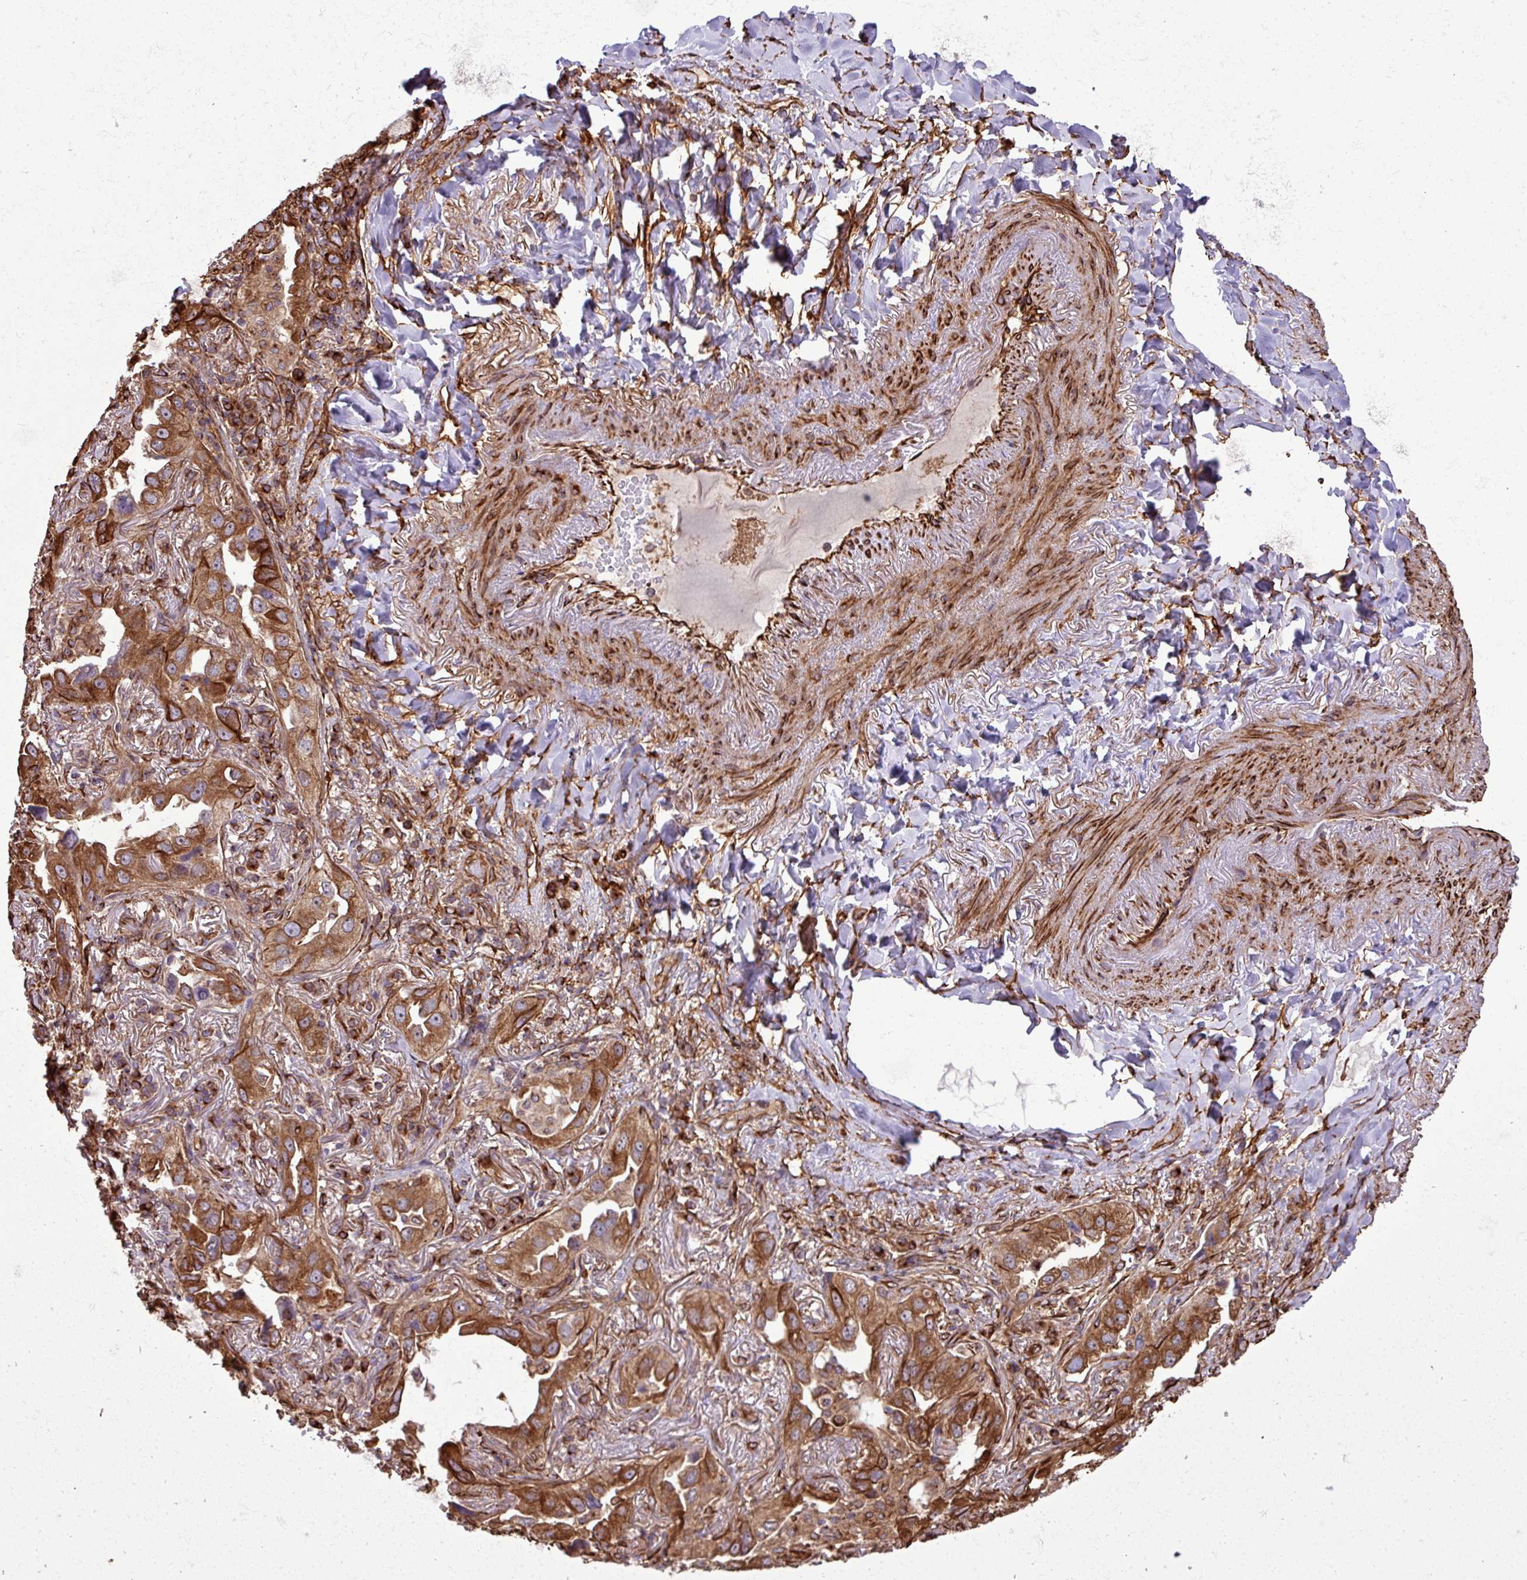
{"staining": {"intensity": "strong", "quantity": ">75%", "location": "cytoplasmic/membranous"}, "tissue": "lung cancer", "cell_type": "Tumor cells", "image_type": "cancer", "snomed": [{"axis": "morphology", "description": "Adenocarcinoma, NOS"}, {"axis": "topography", "description": "Lung"}], "caption": "Immunohistochemical staining of human lung cancer (adenocarcinoma) exhibits strong cytoplasmic/membranous protein expression in about >75% of tumor cells.", "gene": "ZNF300", "patient": {"sex": "female", "age": 69}}